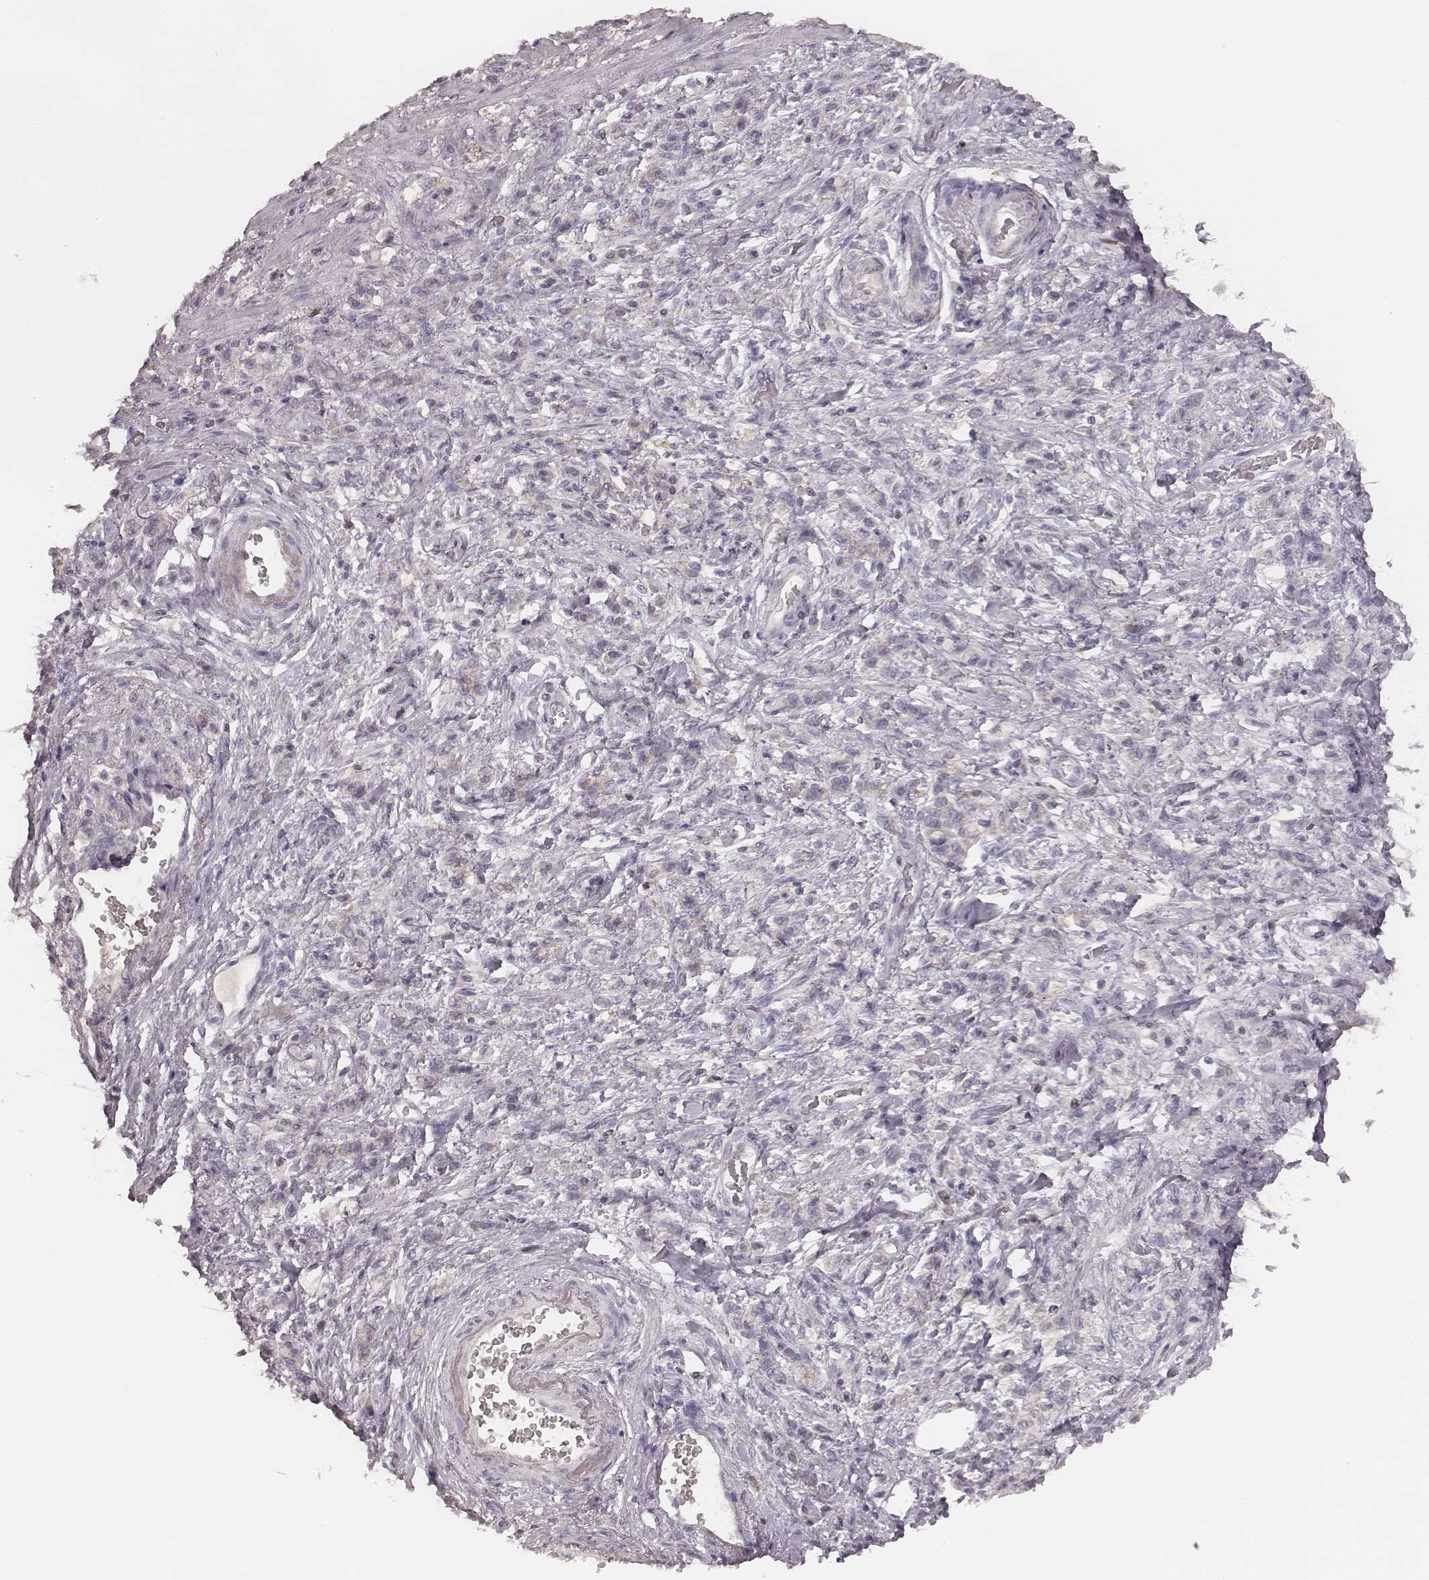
{"staining": {"intensity": "negative", "quantity": "none", "location": "none"}, "tissue": "stomach cancer", "cell_type": "Tumor cells", "image_type": "cancer", "snomed": [{"axis": "morphology", "description": "Adenocarcinoma, NOS"}, {"axis": "topography", "description": "Stomach"}], "caption": "Immunohistochemistry photomicrograph of neoplastic tissue: stomach adenocarcinoma stained with DAB (3,3'-diaminobenzidine) shows no significant protein positivity in tumor cells.", "gene": "MSX1", "patient": {"sex": "male", "age": 77}}